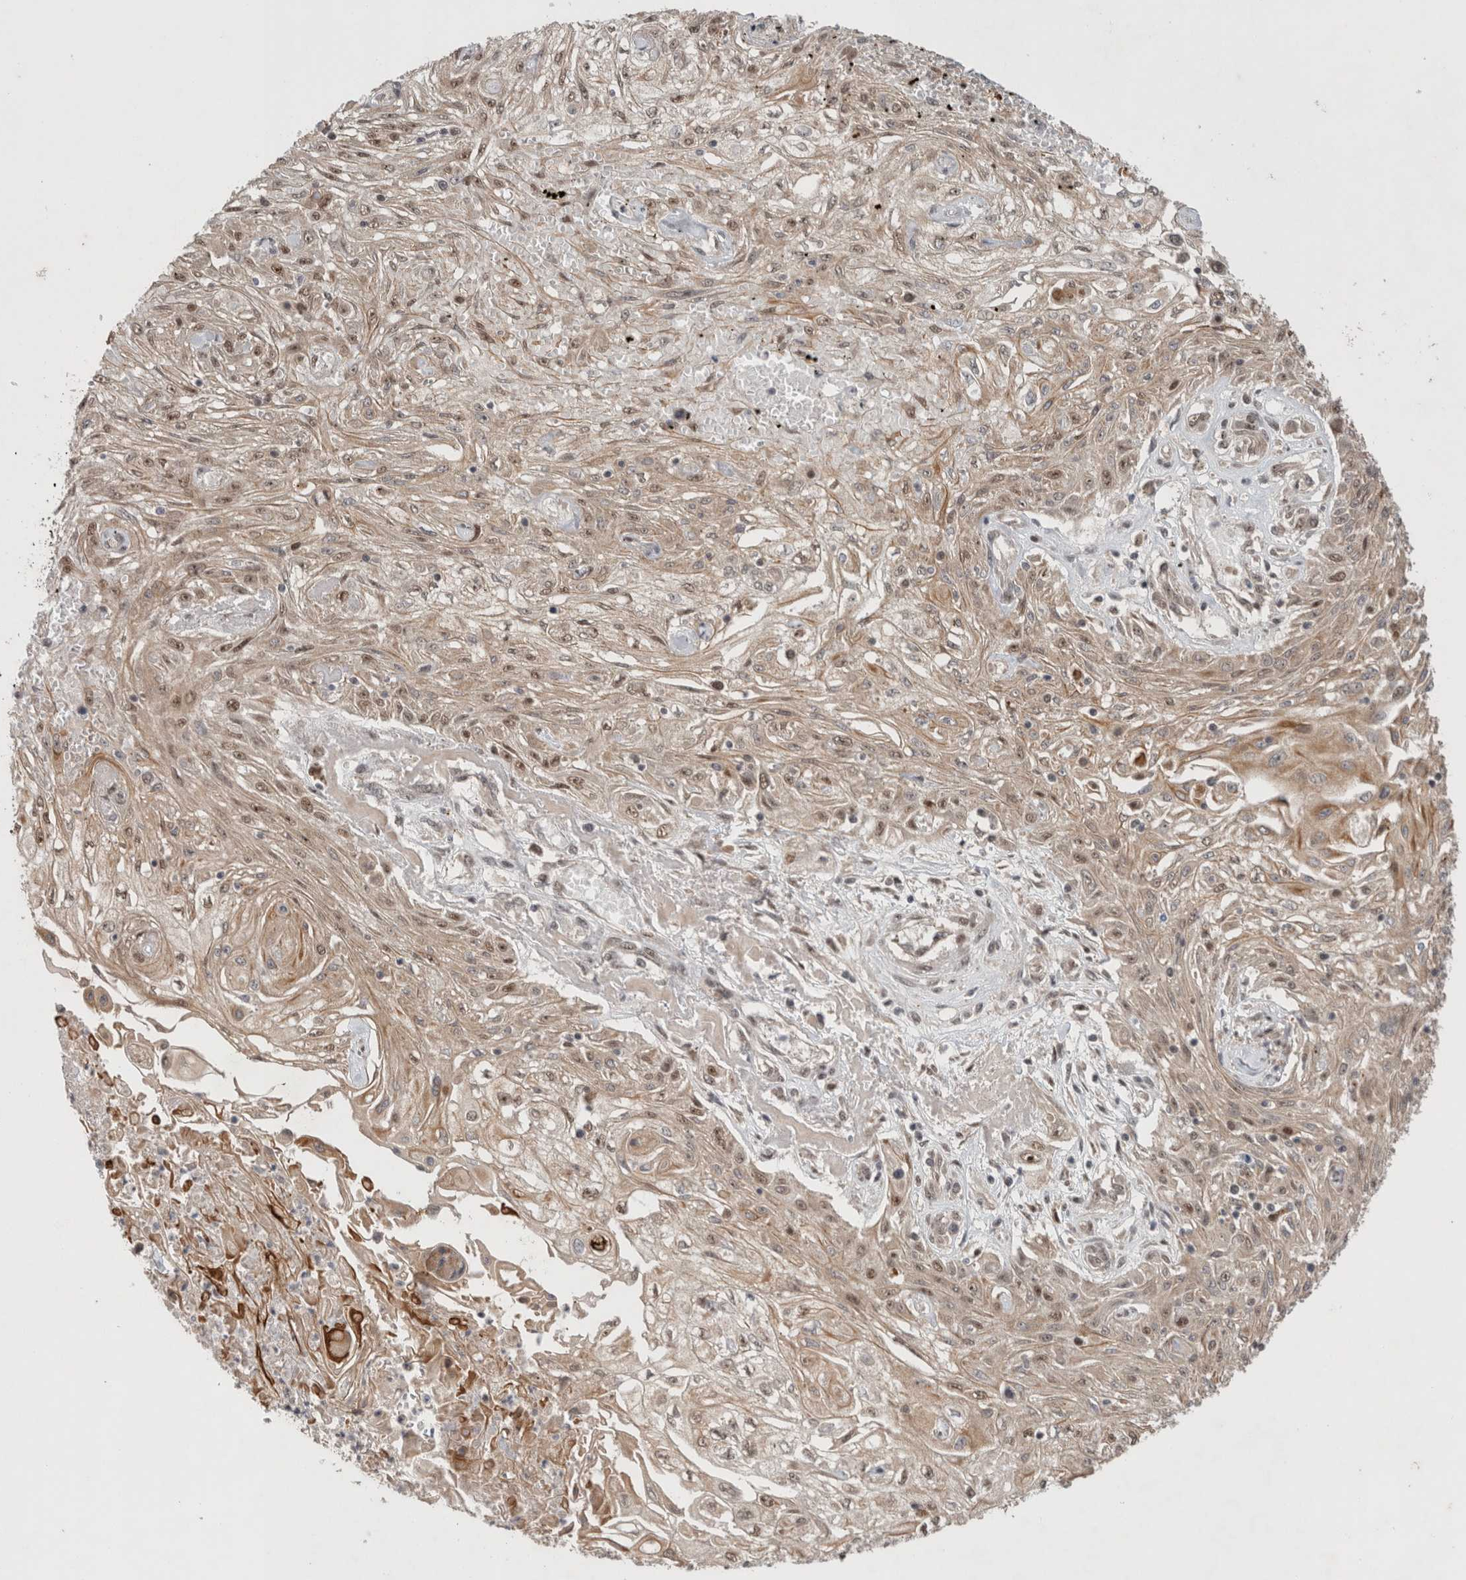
{"staining": {"intensity": "weak", "quantity": ">75%", "location": "cytoplasmic/membranous,nuclear"}, "tissue": "skin cancer", "cell_type": "Tumor cells", "image_type": "cancer", "snomed": [{"axis": "morphology", "description": "Squamous cell carcinoma, NOS"}, {"axis": "morphology", "description": "Squamous cell carcinoma, metastatic, NOS"}, {"axis": "topography", "description": "Skin"}, {"axis": "topography", "description": "Lymph node"}], "caption": "Immunohistochemical staining of human metastatic squamous cell carcinoma (skin) reveals weak cytoplasmic/membranous and nuclear protein staining in approximately >75% of tumor cells.", "gene": "MPHOSPH6", "patient": {"sex": "male", "age": 75}}